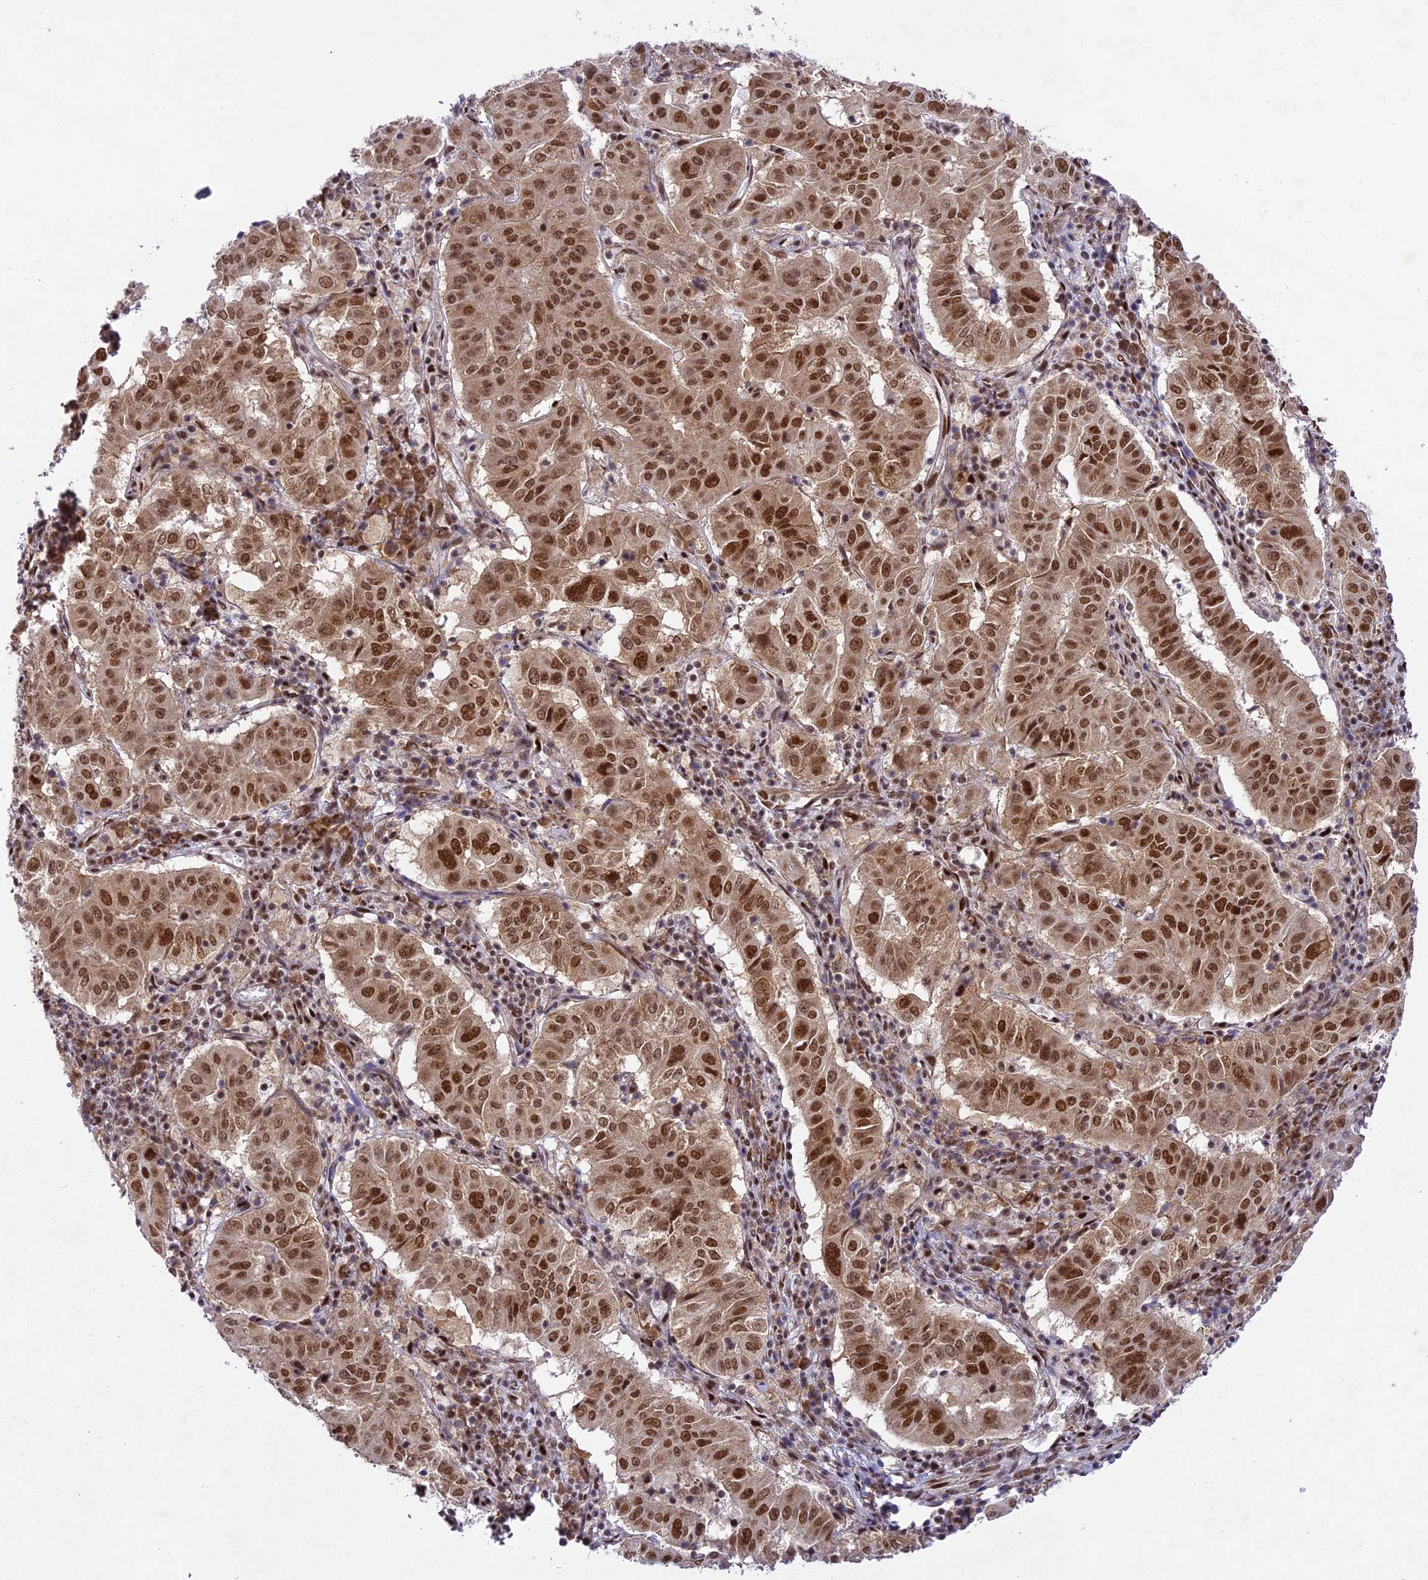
{"staining": {"intensity": "strong", "quantity": ">75%", "location": "nuclear"}, "tissue": "pancreatic cancer", "cell_type": "Tumor cells", "image_type": "cancer", "snomed": [{"axis": "morphology", "description": "Adenocarcinoma, NOS"}, {"axis": "topography", "description": "Pancreas"}], "caption": "This image displays IHC staining of pancreatic cancer, with high strong nuclear staining in about >75% of tumor cells.", "gene": "DDX1", "patient": {"sex": "male", "age": 63}}